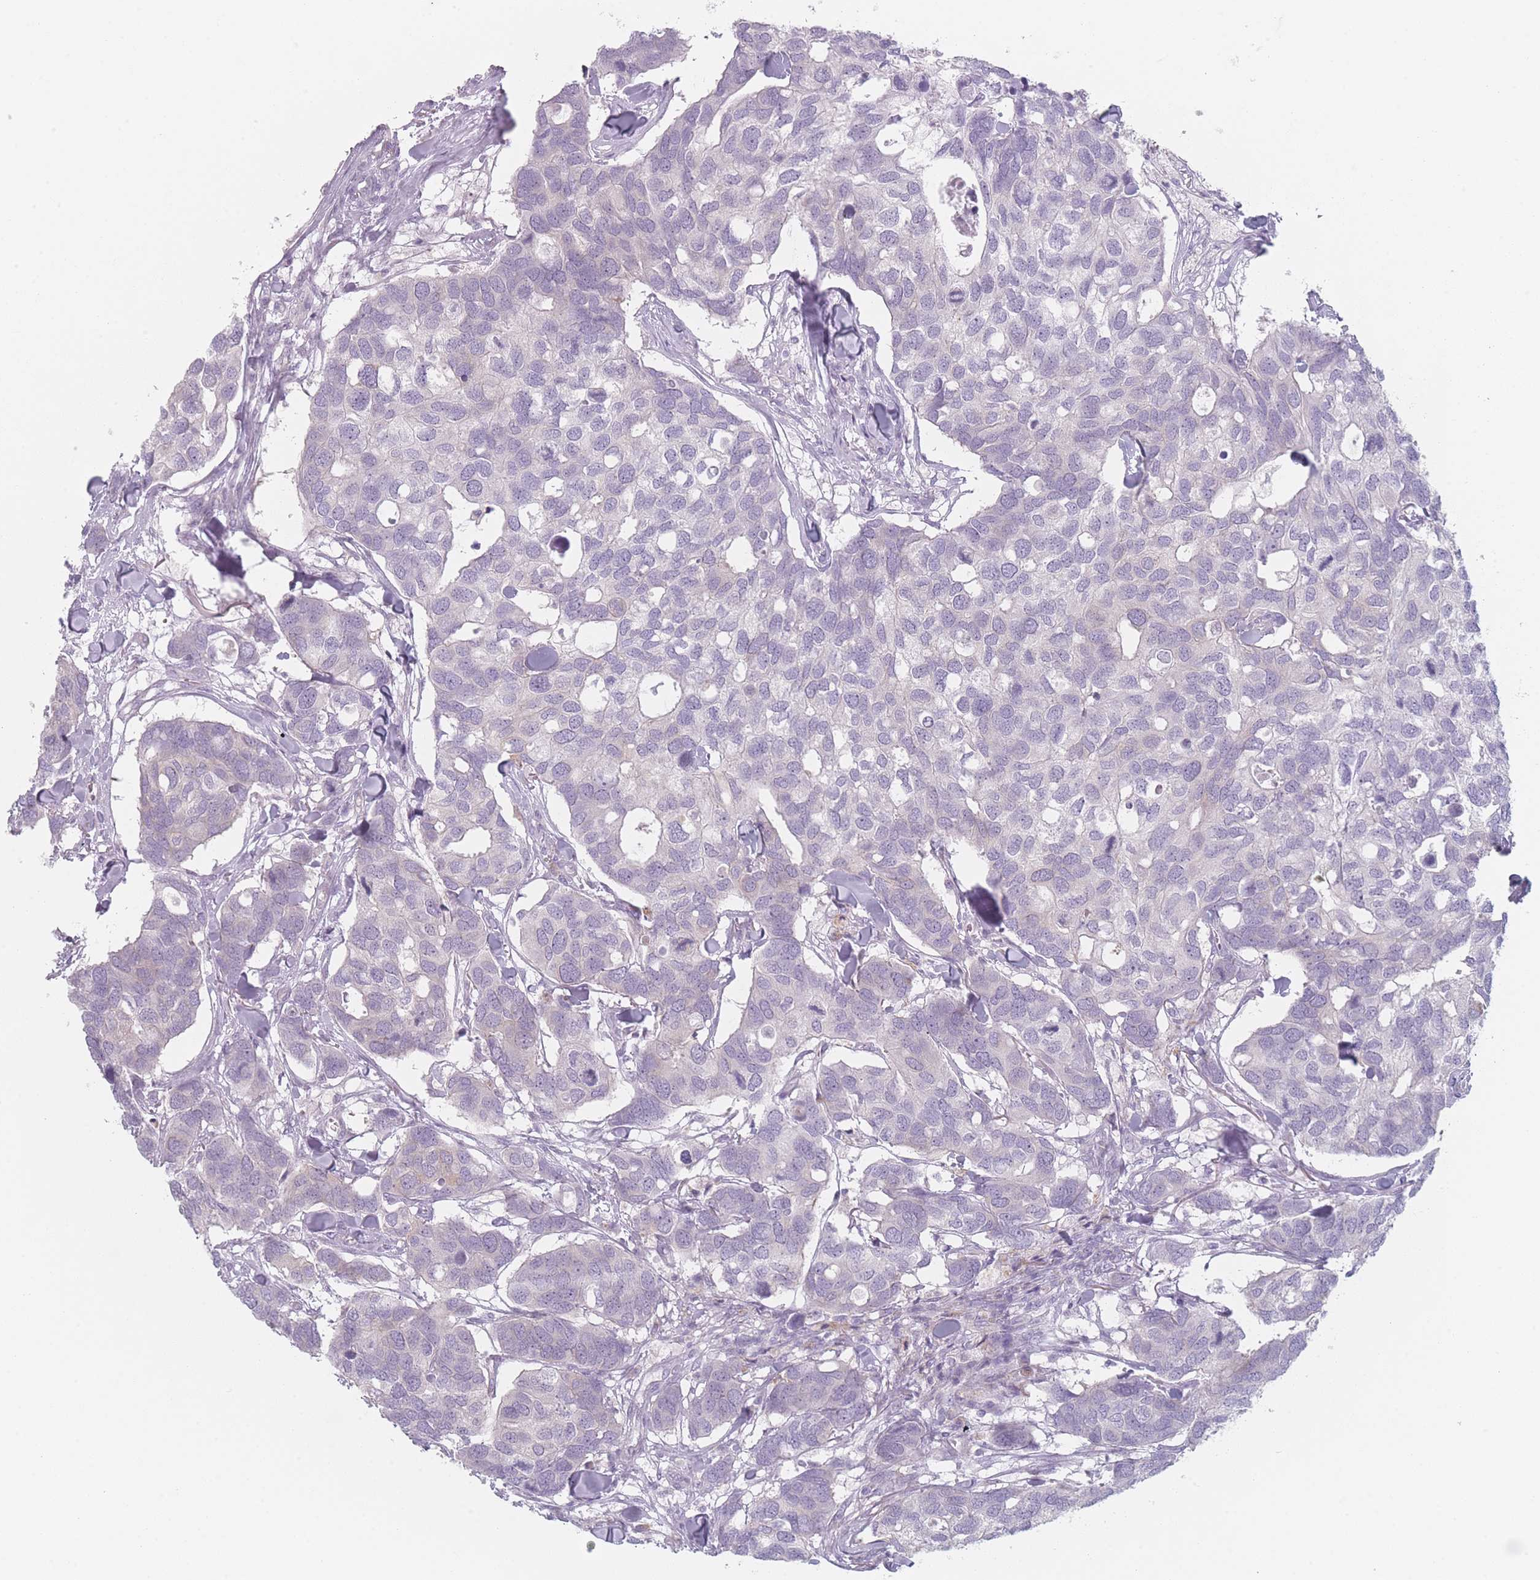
{"staining": {"intensity": "moderate", "quantity": "<25%", "location": "cytoplasmic/membranous"}, "tissue": "breast cancer", "cell_type": "Tumor cells", "image_type": "cancer", "snomed": [{"axis": "morphology", "description": "Duct carcinoma"}, {"axis": "topography", "description": "Breast"}], "caption": "Protein expression analysis of human infiltrating ductal carcinoma (breast) reveals moderate cytoplasmic/membranous staining in approximately <25% of tumor cells. (Stains: DAB in brown, nuclei in blue, Microscopy: brightfield microscopy at high magnification).", "gene": "RNF4", "patient": {"sex": "female", "age": 83}}